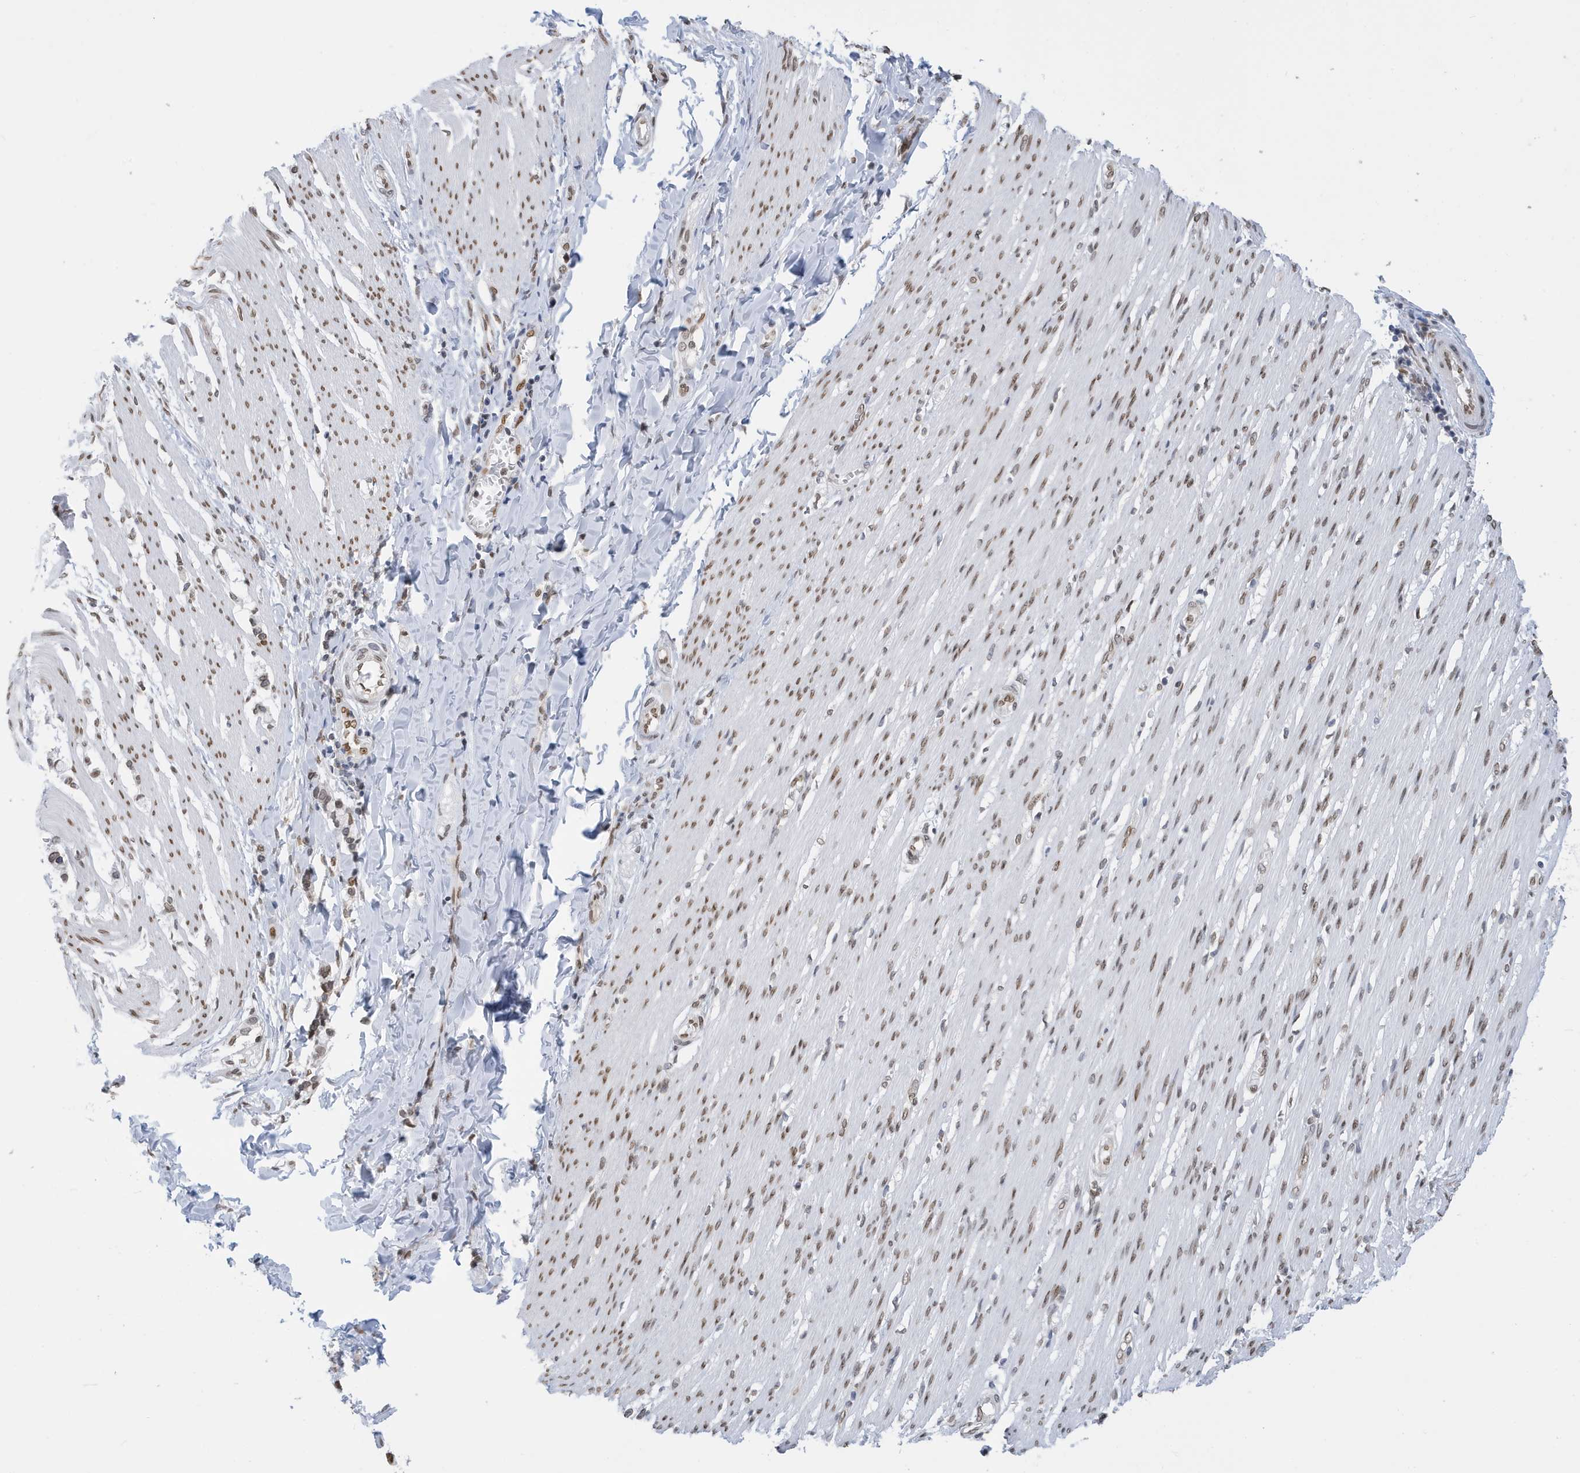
{"staining": {"intensity": "moderate", "quantity": ">75%", "location": "nuclear"}, "tissue": "smooth muscle", "cell_type": "Smooth muscle cells", "image_type": "normal", "snomed": [{"axis": "morphology", "description": "Normal tissue, NOS"}, {"axis": "morphology", "description": "Adenocarcinoma, NOS"}, {"axis": "topography", "description": "Colon"}, {"axis": "topography", "description": "Peripheral nerve tissue"}], "caption": "An immunohistochemistry (IHC) photomicrograph of normal tissue is shown. Protein staining in brown shows moderate nuclear positivity in smooth muscle within smooth muscle cells. Using DAB (brown) and hematoxylin (blue) stains, captured at high magnification using brightfield microscopy.", "gene": "PCYT1A", "patient": {"sex": "male", "age": 14}}